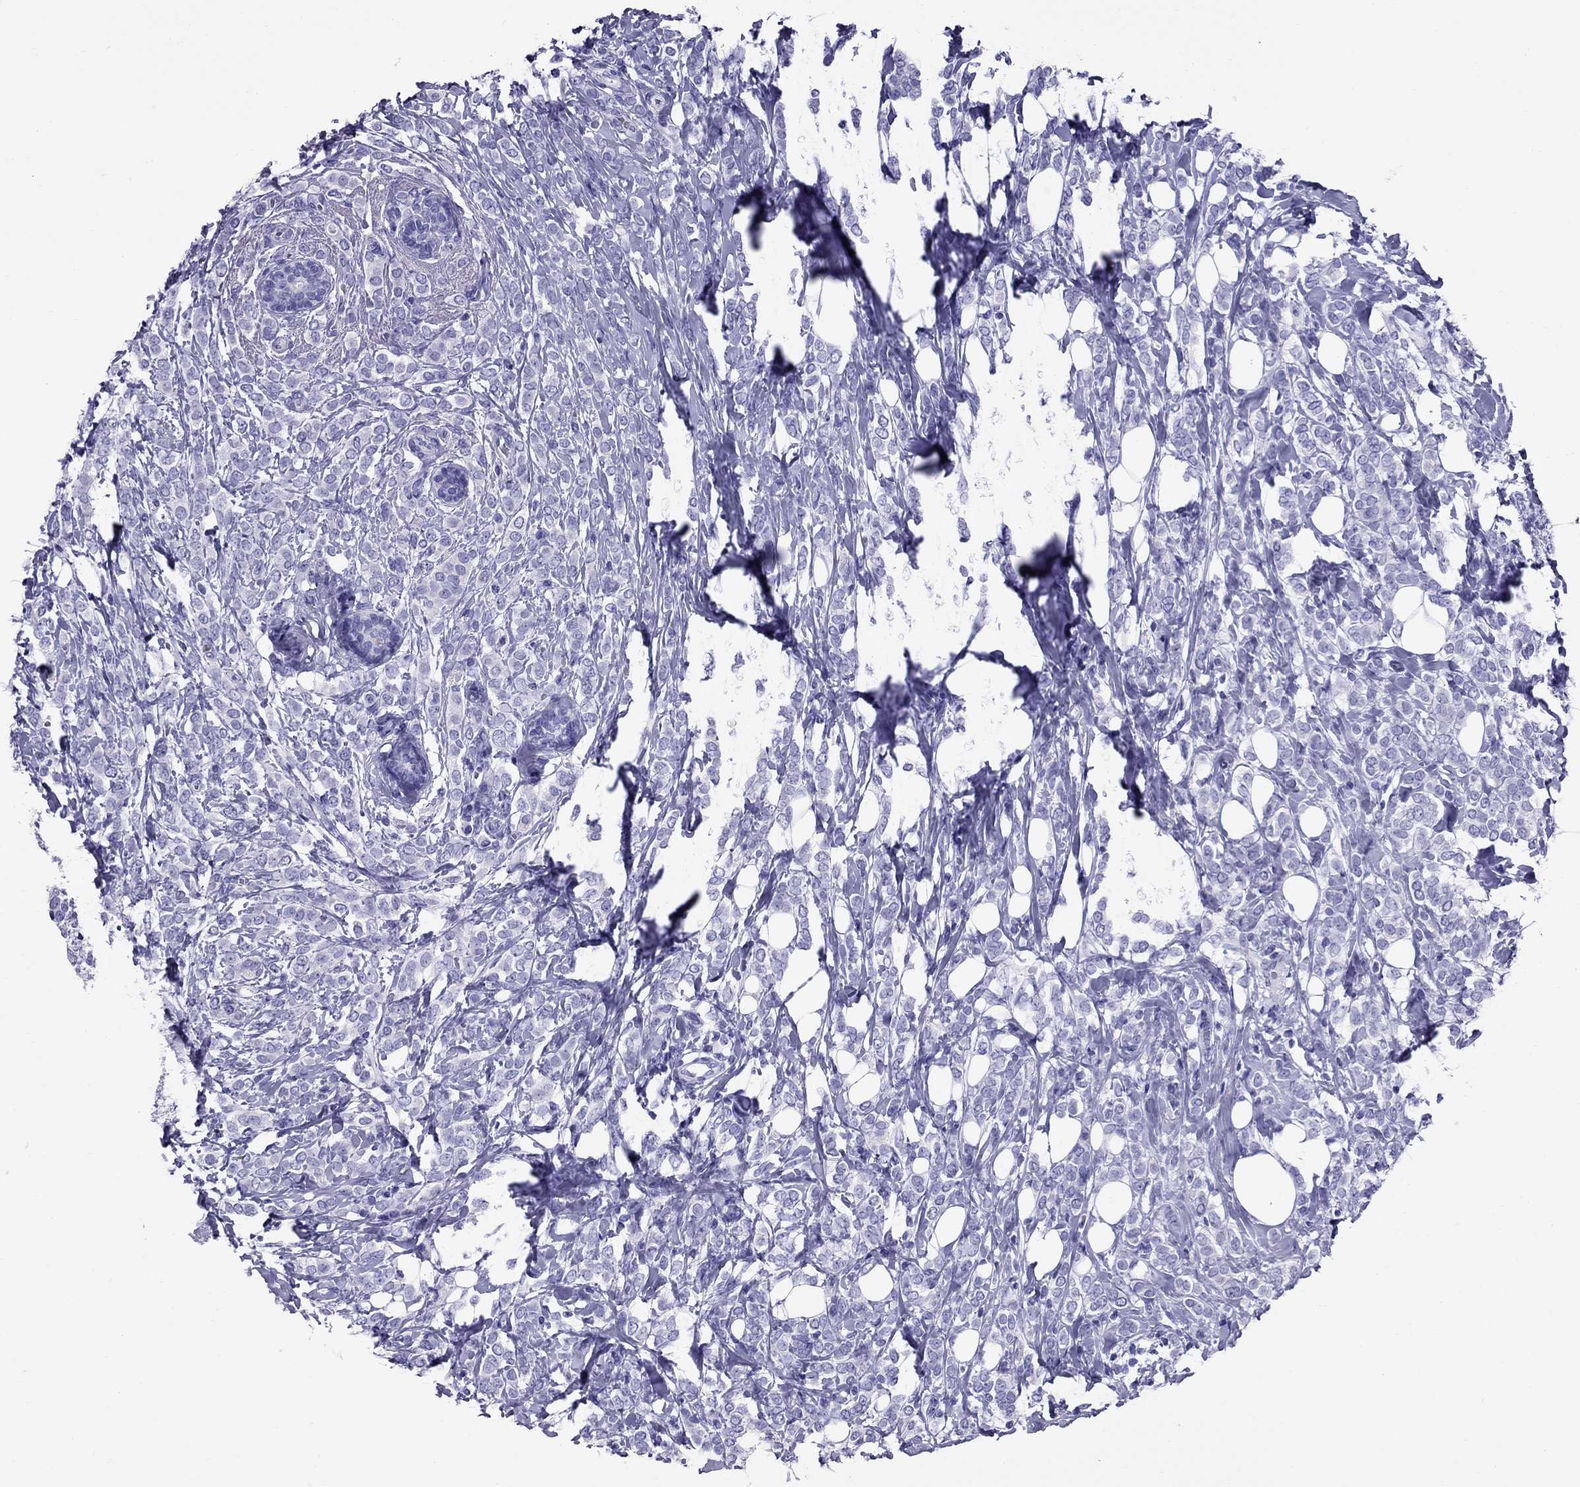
{"staining": {"intensity": "negative", "quantity": "none", "location": "none"}, "tissue": "breast cancer", "cell_type": "Tumor cells", "image_type": "cancer", "snomed": [{"axis": "morphology", "description": "Lobular carcinoma"}, {"axis": "topography", "description": "Breast"}], "caption": "Immunohistochemistry (IHC) micrograph of human lobular carcinoma (breast) stained for a protein (brown), which displays no expression in tumor cells.", "gene": "AVPR1B", "patient": {"sex": "female", "age": 49}}